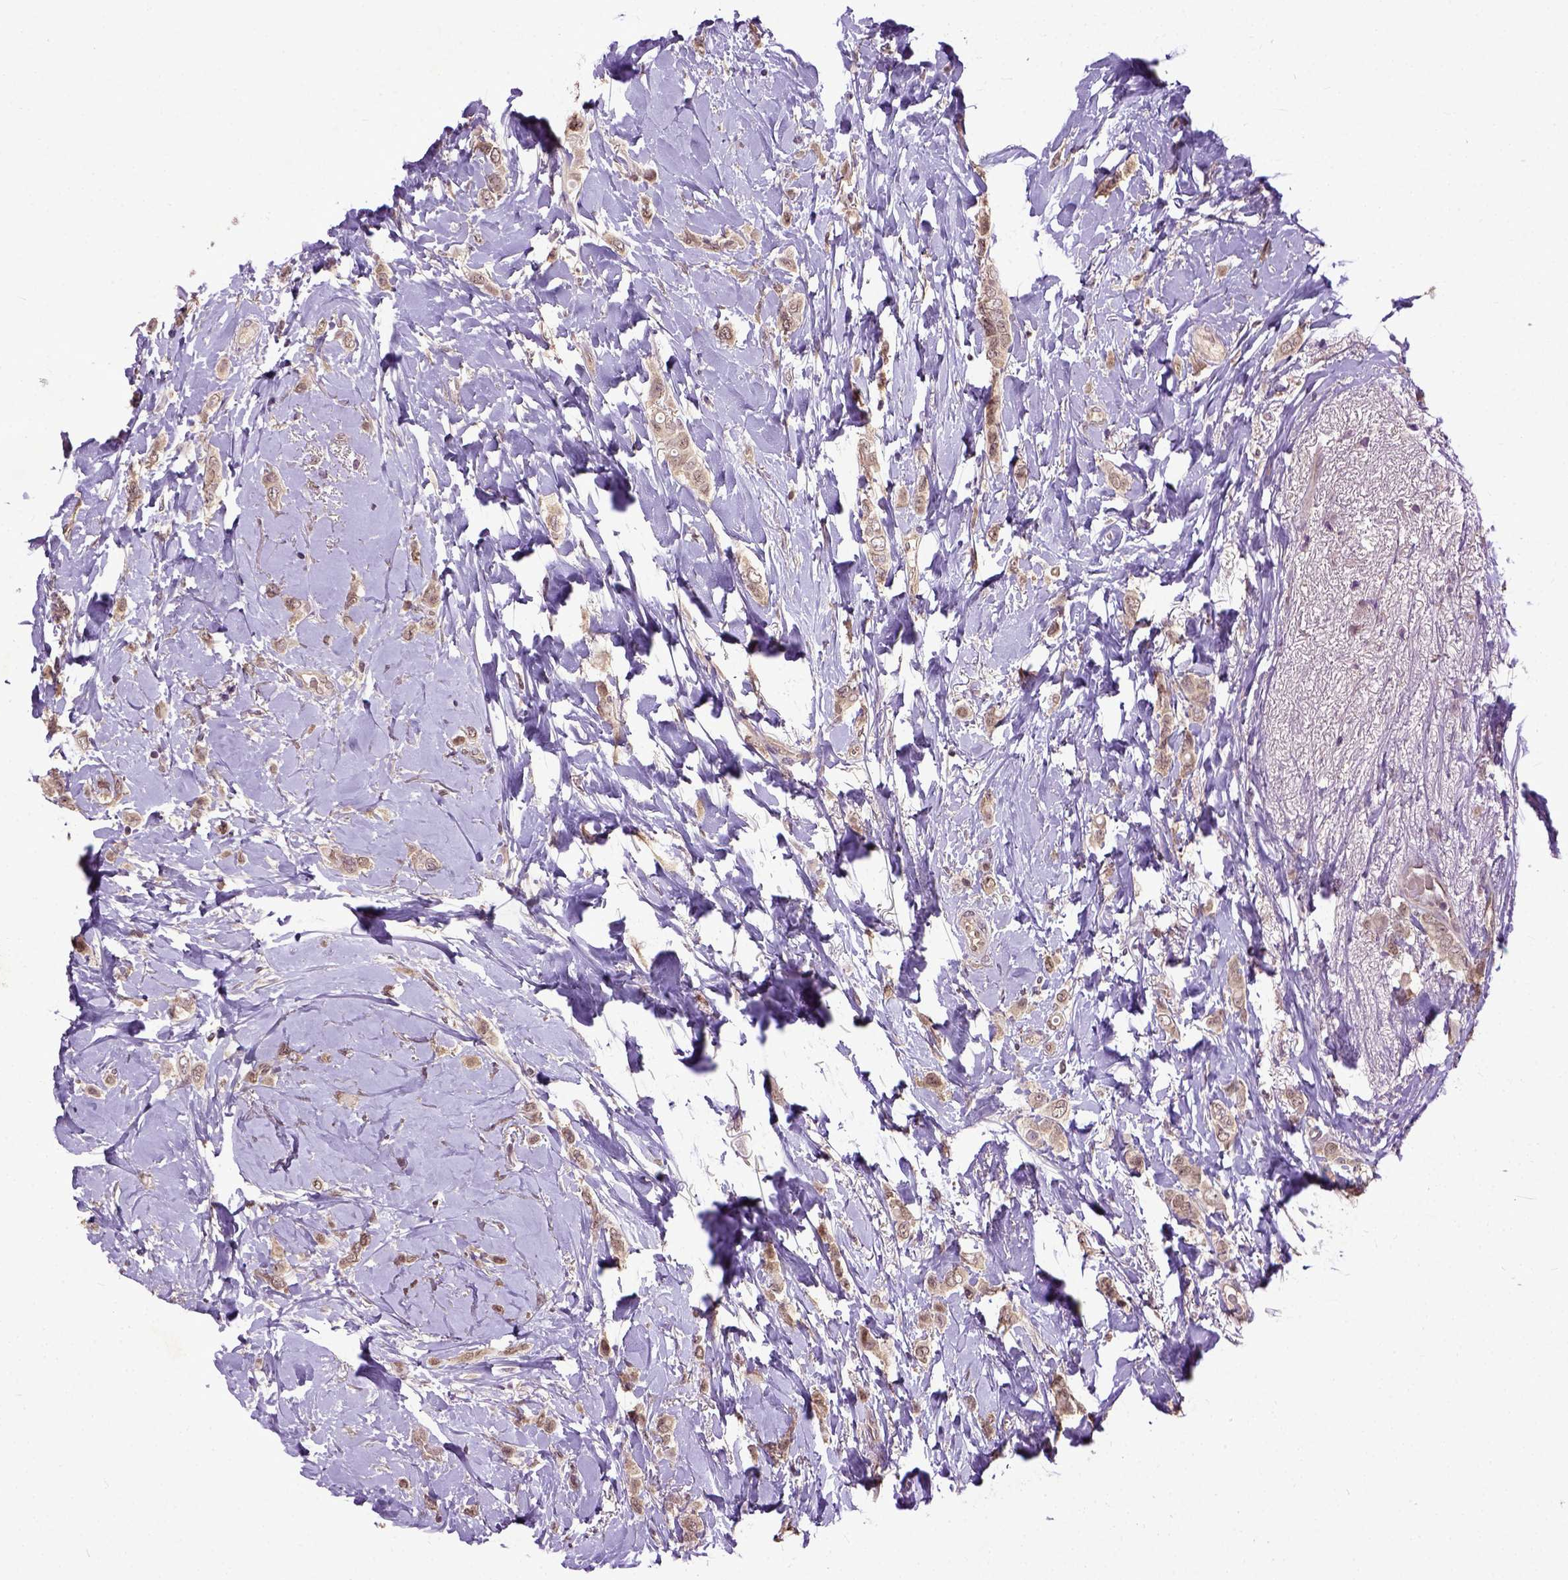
{"staining": {"intensity": "weak", "quantity": ">75%", "location": "cytoplasmic/membranous,nuclear"}, "tissue": "breast cancer", "cell_type": "Tumor cells", "image_type": "cancer", "snomed": [{"axis": "morphology", "description": "Lobular carcinoma"}, {"axis": "topography", "description": "Breast"}], "caption": "Immunohistochemical staining of breast cancer (lobular carcinoma) displays weak cytoplasmic/membranous and nuclear protein staining in approximately >75% of tumor cells.", "gene": "UBA3", "patient": {"sex": "female", "age": 66}}